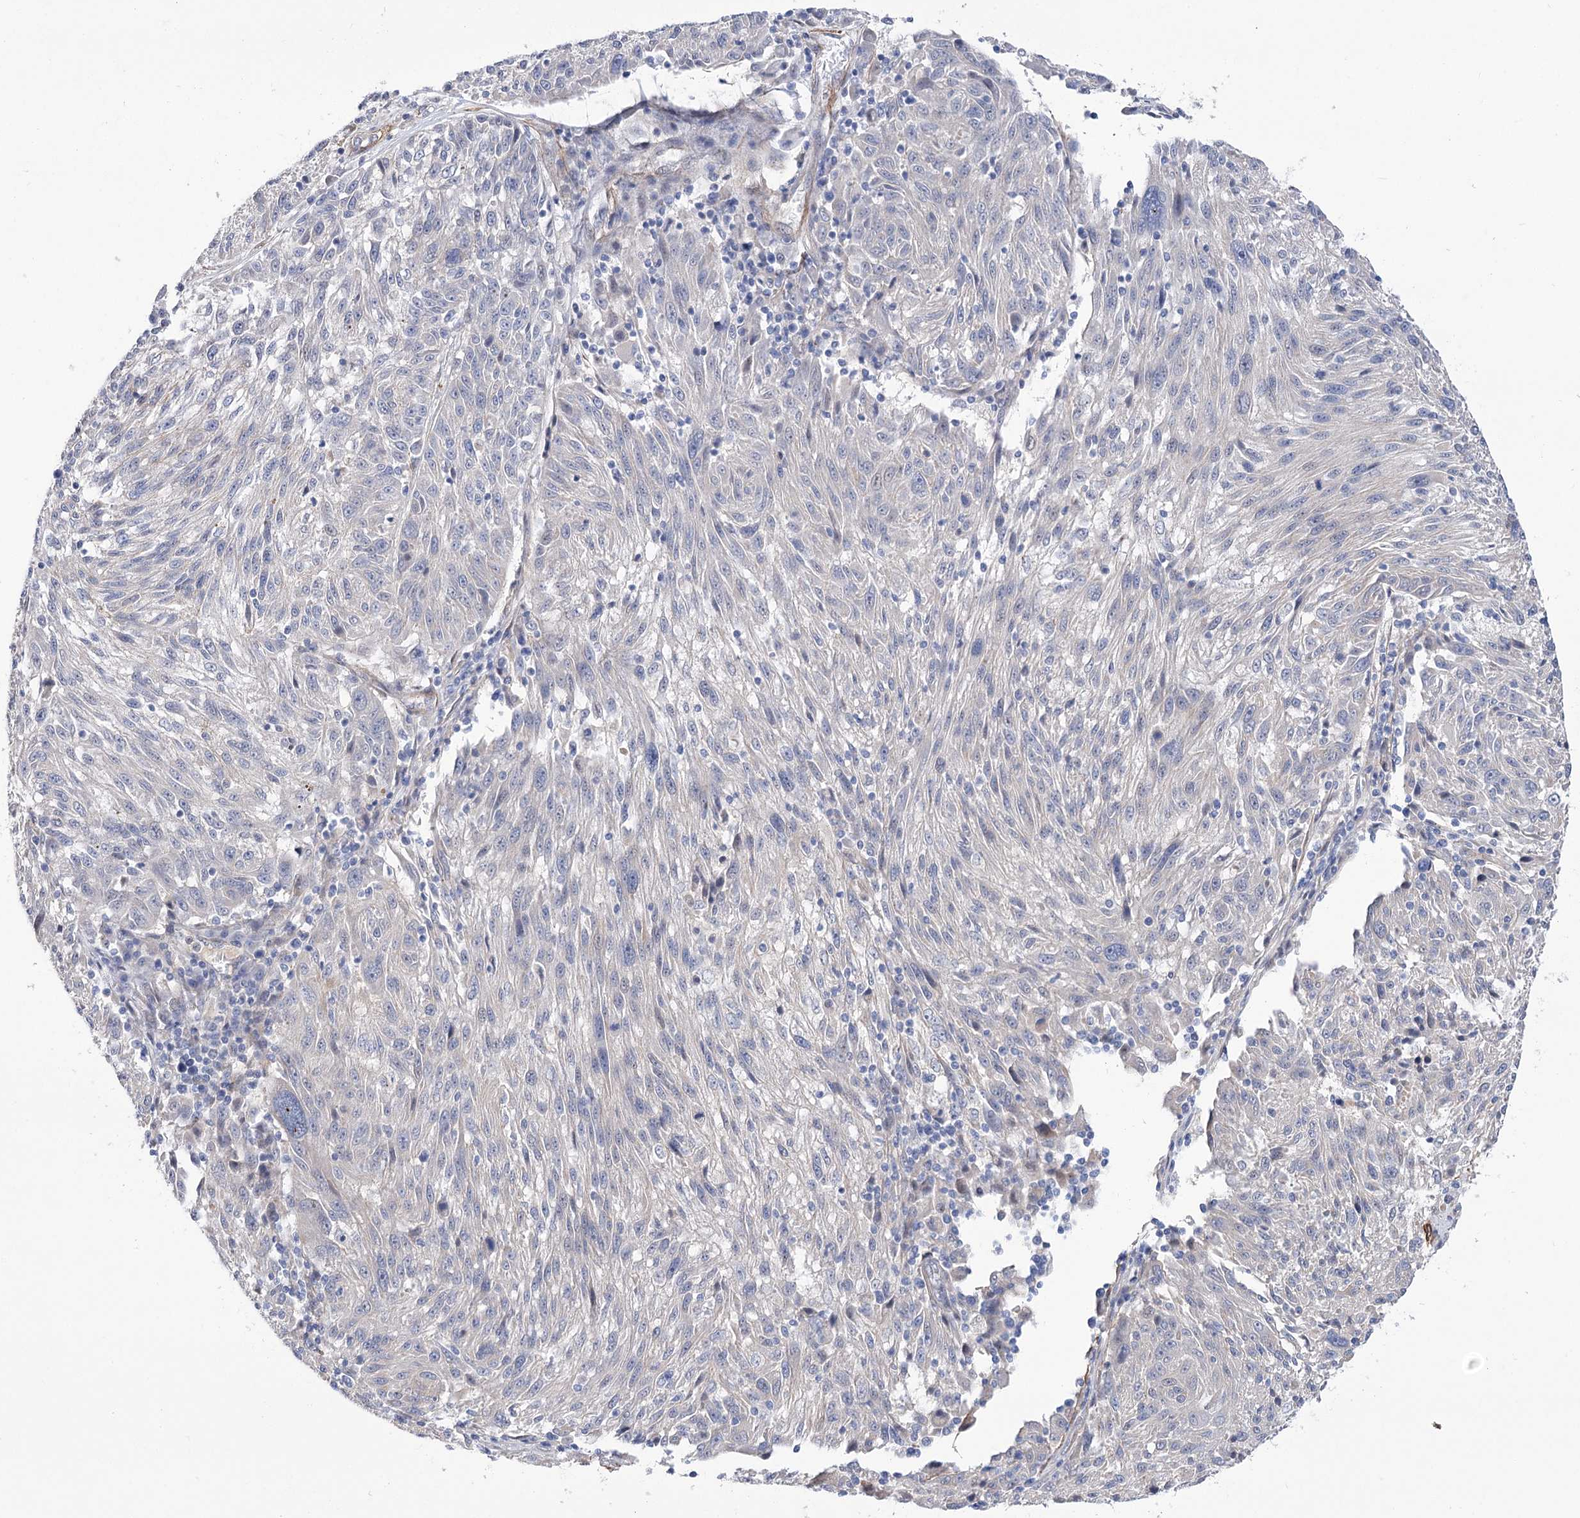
{"staining": {"intensity": "negative", "quantity": "none", "location": "none"}, "tissue": "melanoma", "cell_type": "Tumor cells", "image_type": "cancer", "snomed": [{"axis": "morphology", "description": "Malignant melanoma, NOS"}, {"axis": "topography", "description": "Skin"}], "caption": "Melanoma was stained to show a protein in brown. There is no significant positivity in tumor cells. Brightfield microscopy of immunohistochemistry (IHC) stained with DAB (3,3'-diaminobenzidine) (brown) and hematoxylin (blue), captured at high magnification.", "gene": "WASHC3", "patient": {"sex": "male", "age": 53}}